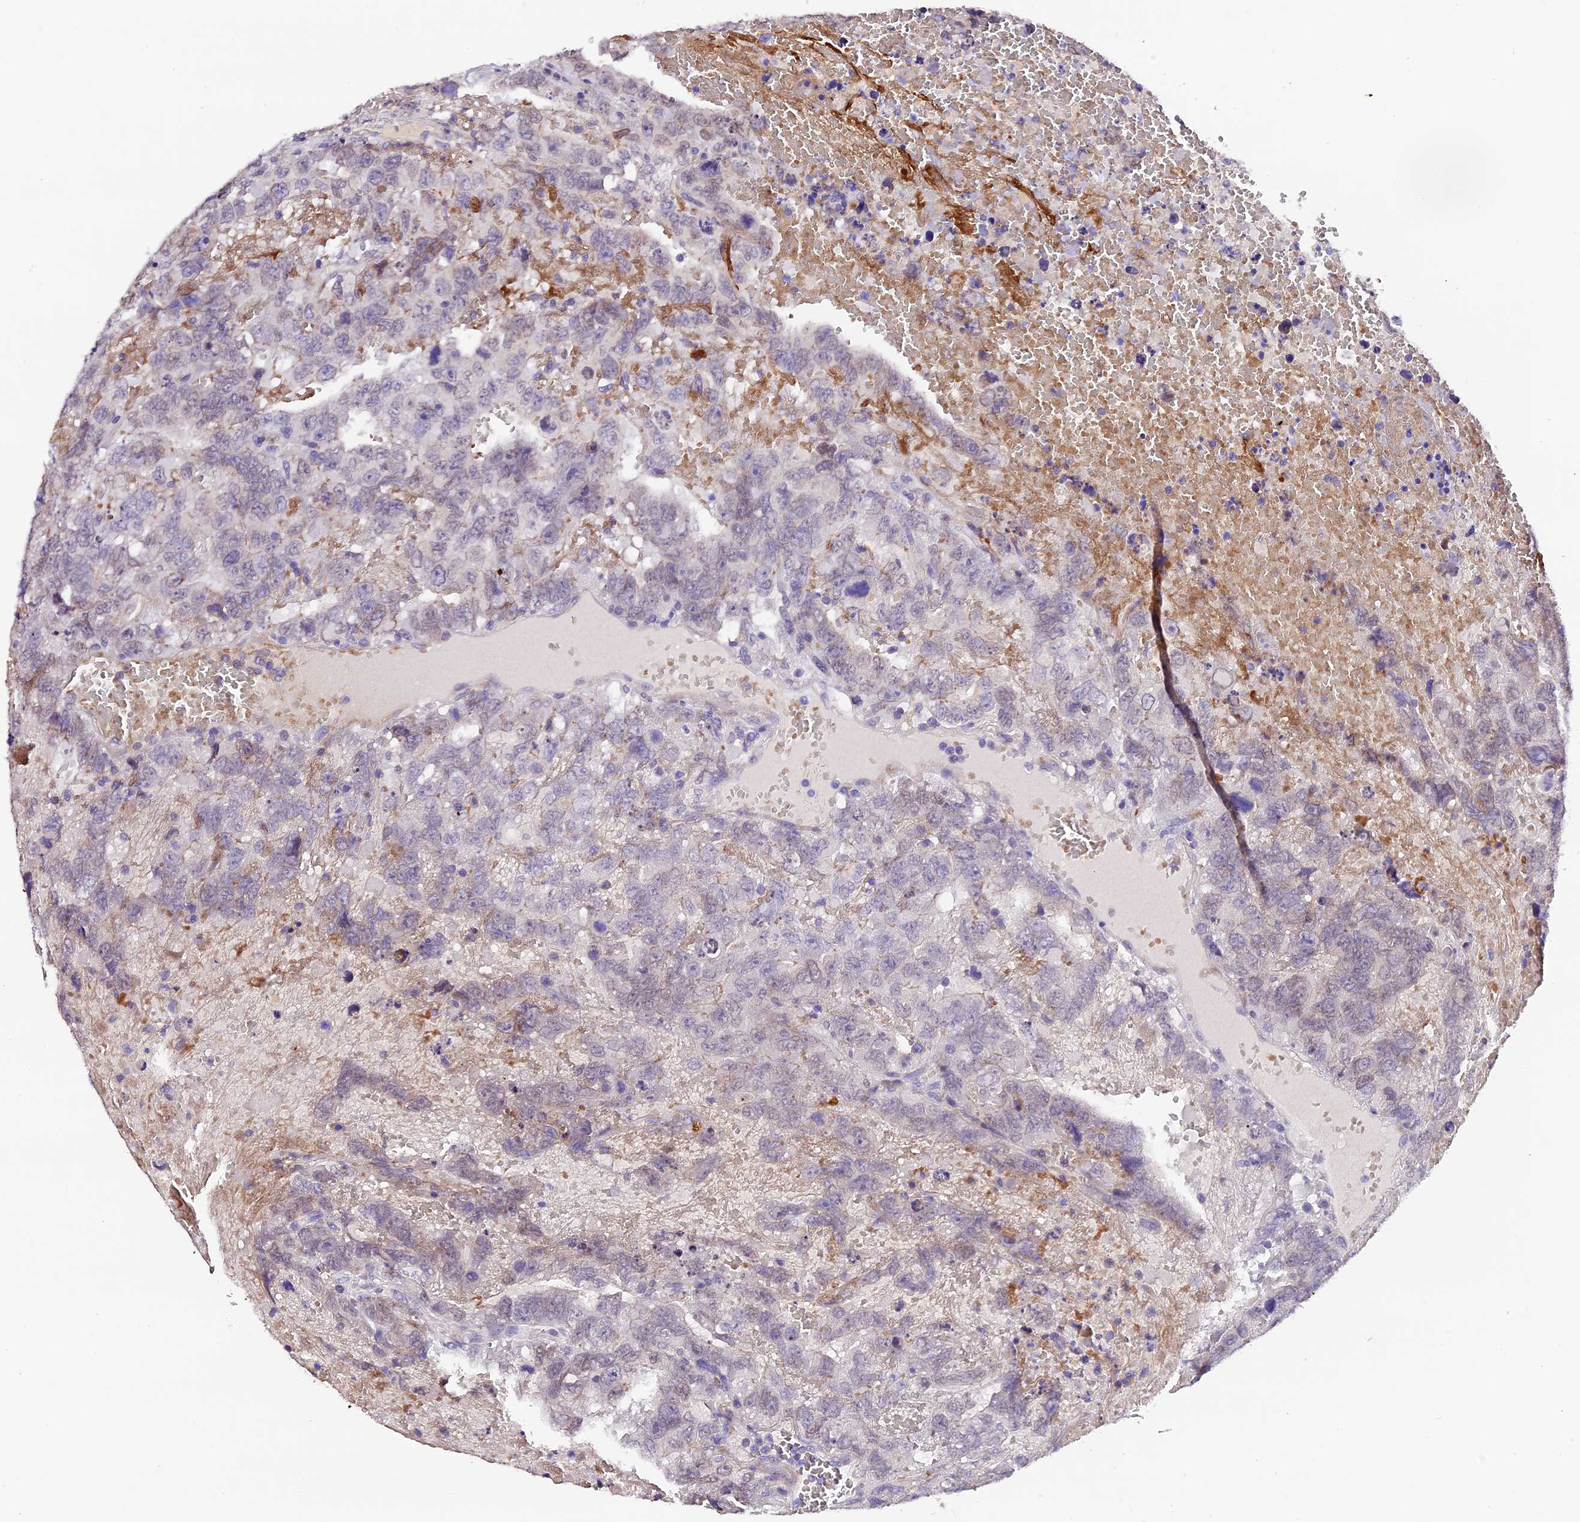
{"staining": {"intensity": "negative", "quantity": "none", "location": "none"}, "tissue": "testis cancer", "cell_type": "Tumor cells", "image_type": "cancer", "snomed": [{"axis": "morphology", "description": "Carcinoma, Embryonal, NOS"}, {"axis": "topography", "description": "Testis"}], "caption": "Protein analysis of testis cancer (embryonal carcinoma) shows no significant staining in tumor cells.", "gene": "MEX3B", "patient": {"sex": "male", "age": 45}}